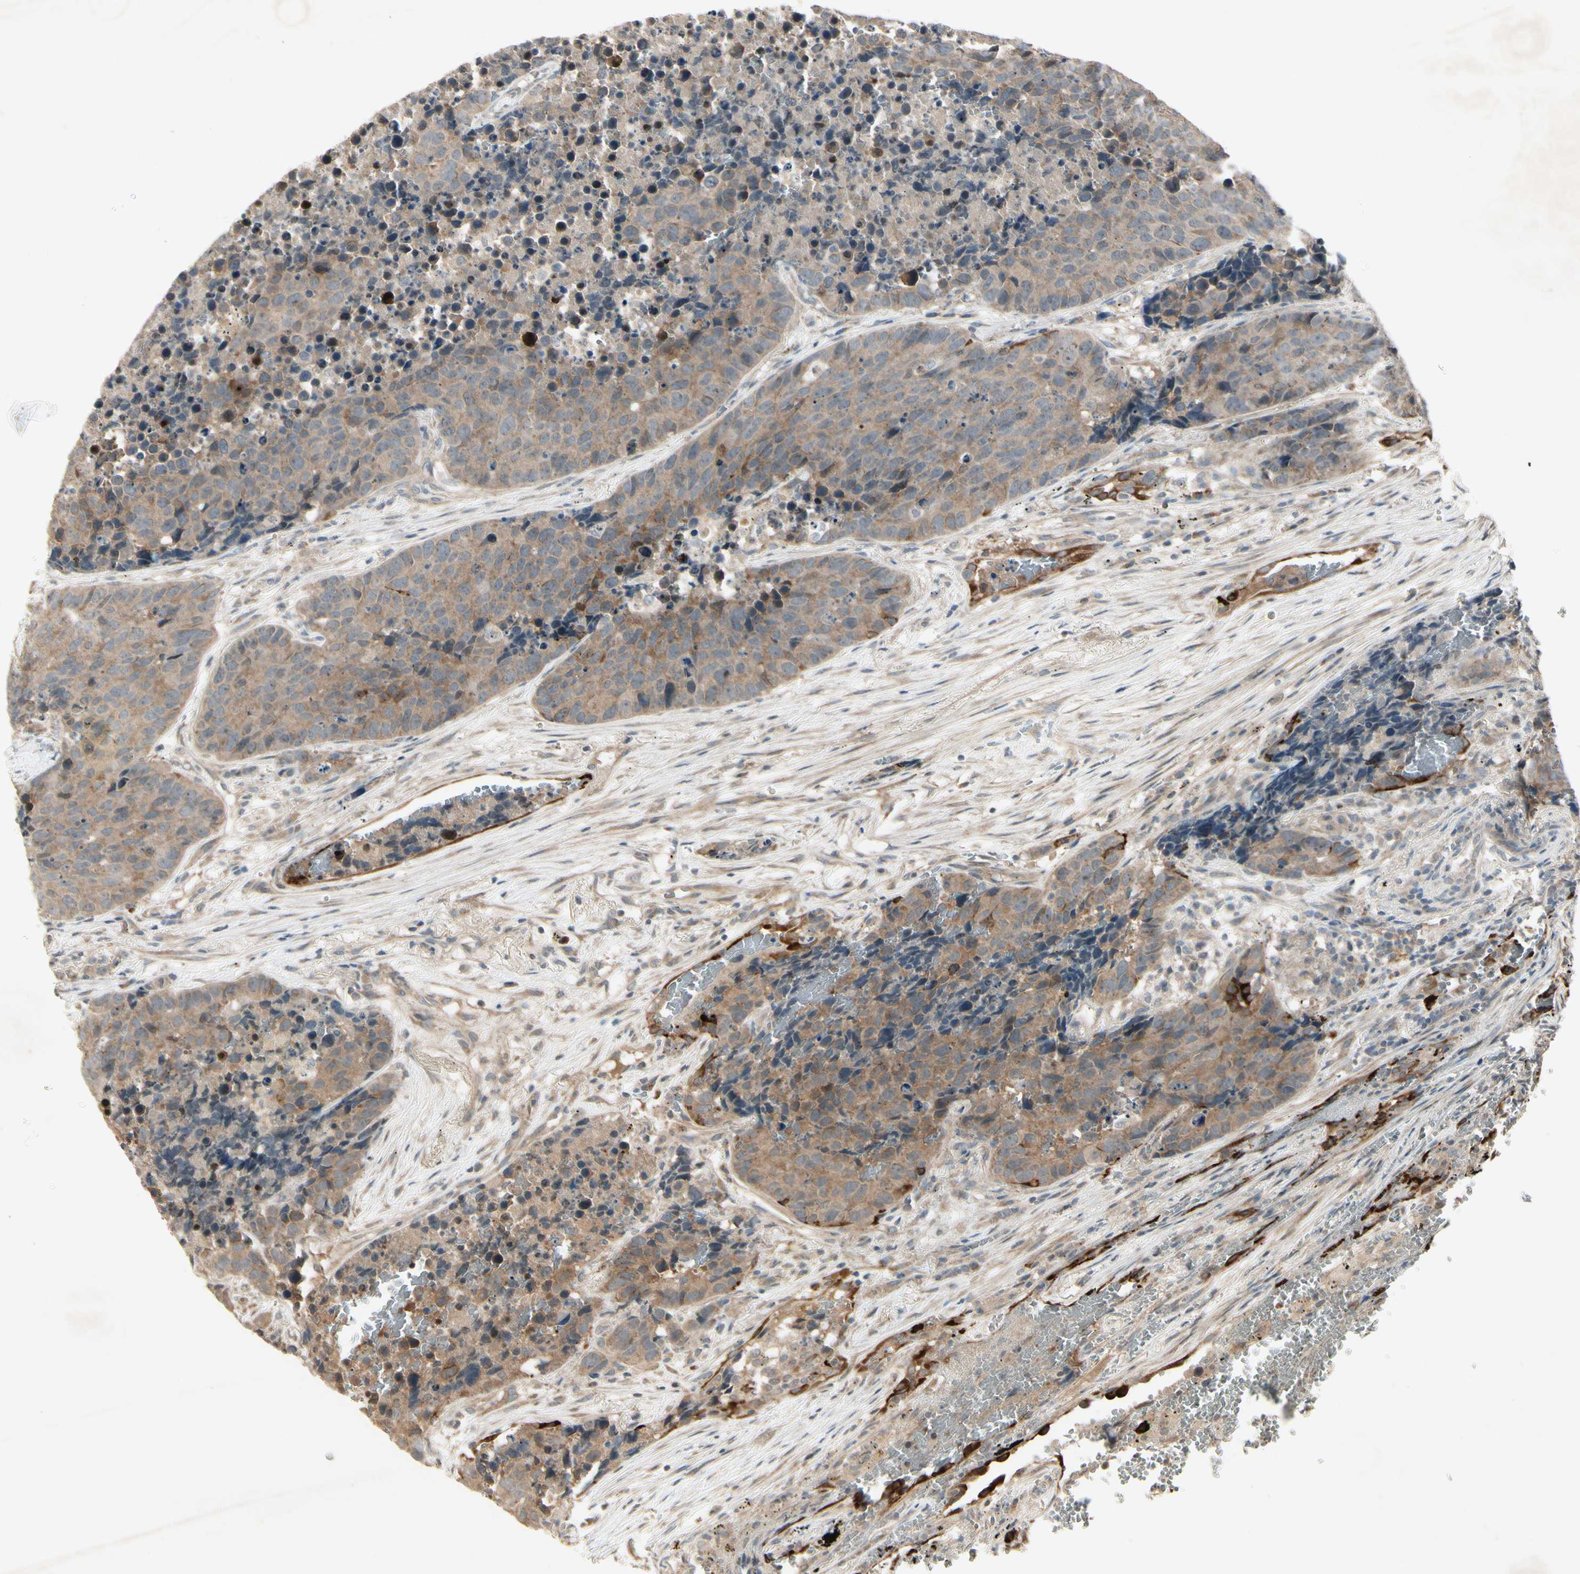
{"staining": {"intensity": "weak", "quantity": ">75%", "location": "cytoplasmic/membranous"}, "tissue": "carcinoid", "cell_type": "Tumor cells", "image_type": "cancer", "snomed": [{"axis": "morphology", "description": "Carcinoid, malignant, NOS"}, {"axis": "topography", "description": "Lung"}], "caption": "The micrograph shows immunohistochemical staining of malignant carcinoid. There is weak cytoplasmic/membranous staining is identified in about >75% of tumor cells.", "gene": "FHDC1", "patient": {"sex": "male", "age": 60}}